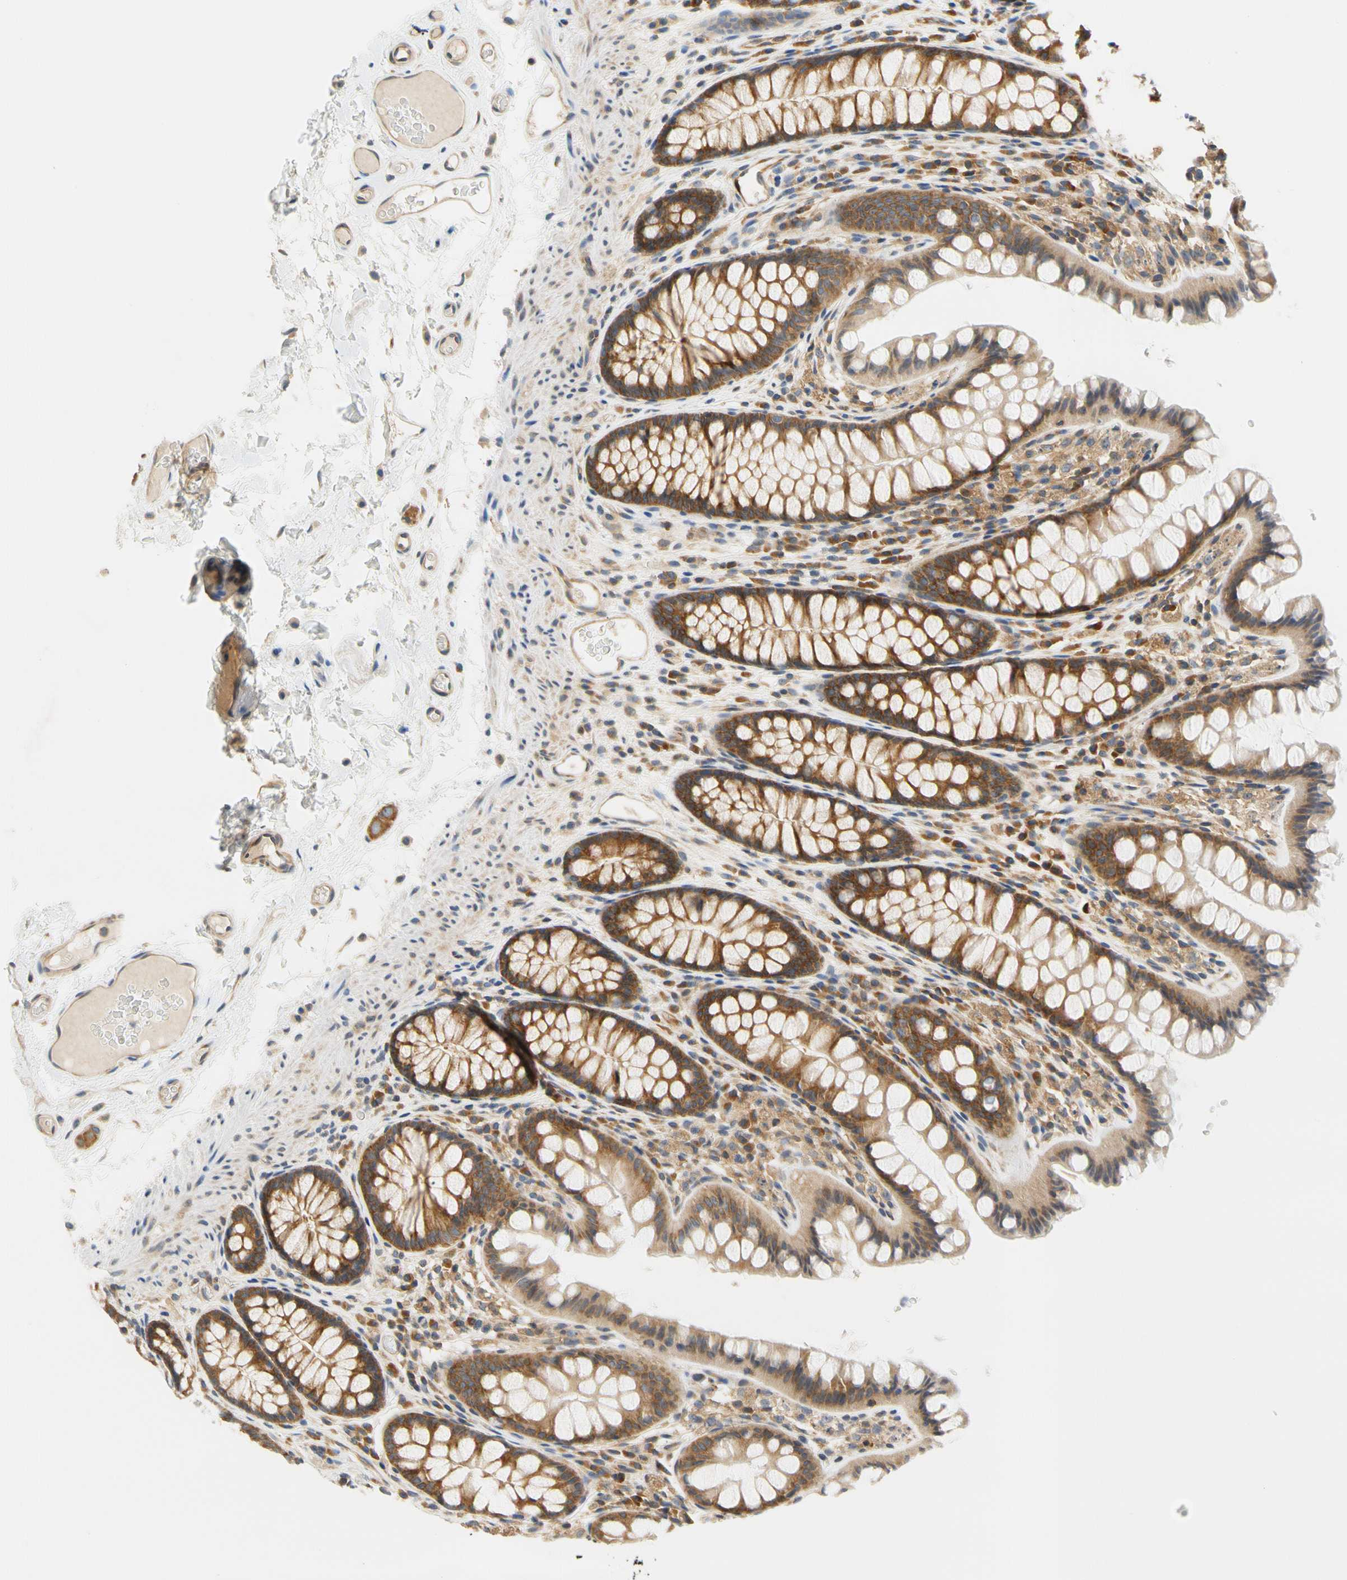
{"staining": {"intensity": "moderate", "quantity": ">75%", "location": "cytoplasmic/membranous"}, "tissue": "colon", "cell_type": "Endothelial cells", "image_type": "normal", "snomed": [{"axis": "morphology", "description": "Normal tissue, NOS"}, {"axis": "topography", "description": "Colon"}], "caption": "Colon was stained to show a protein in brown. There is medium levels of moderate cytoplasmic/membranous positivity in about >75% of endothelial cells. (DAB (3,3'-diaminobenzidine) IHC, brown staining for protein, blue staining for nuclei).", "gene": "LRRC47", "patient": {"sex": "female", "age": 55}}